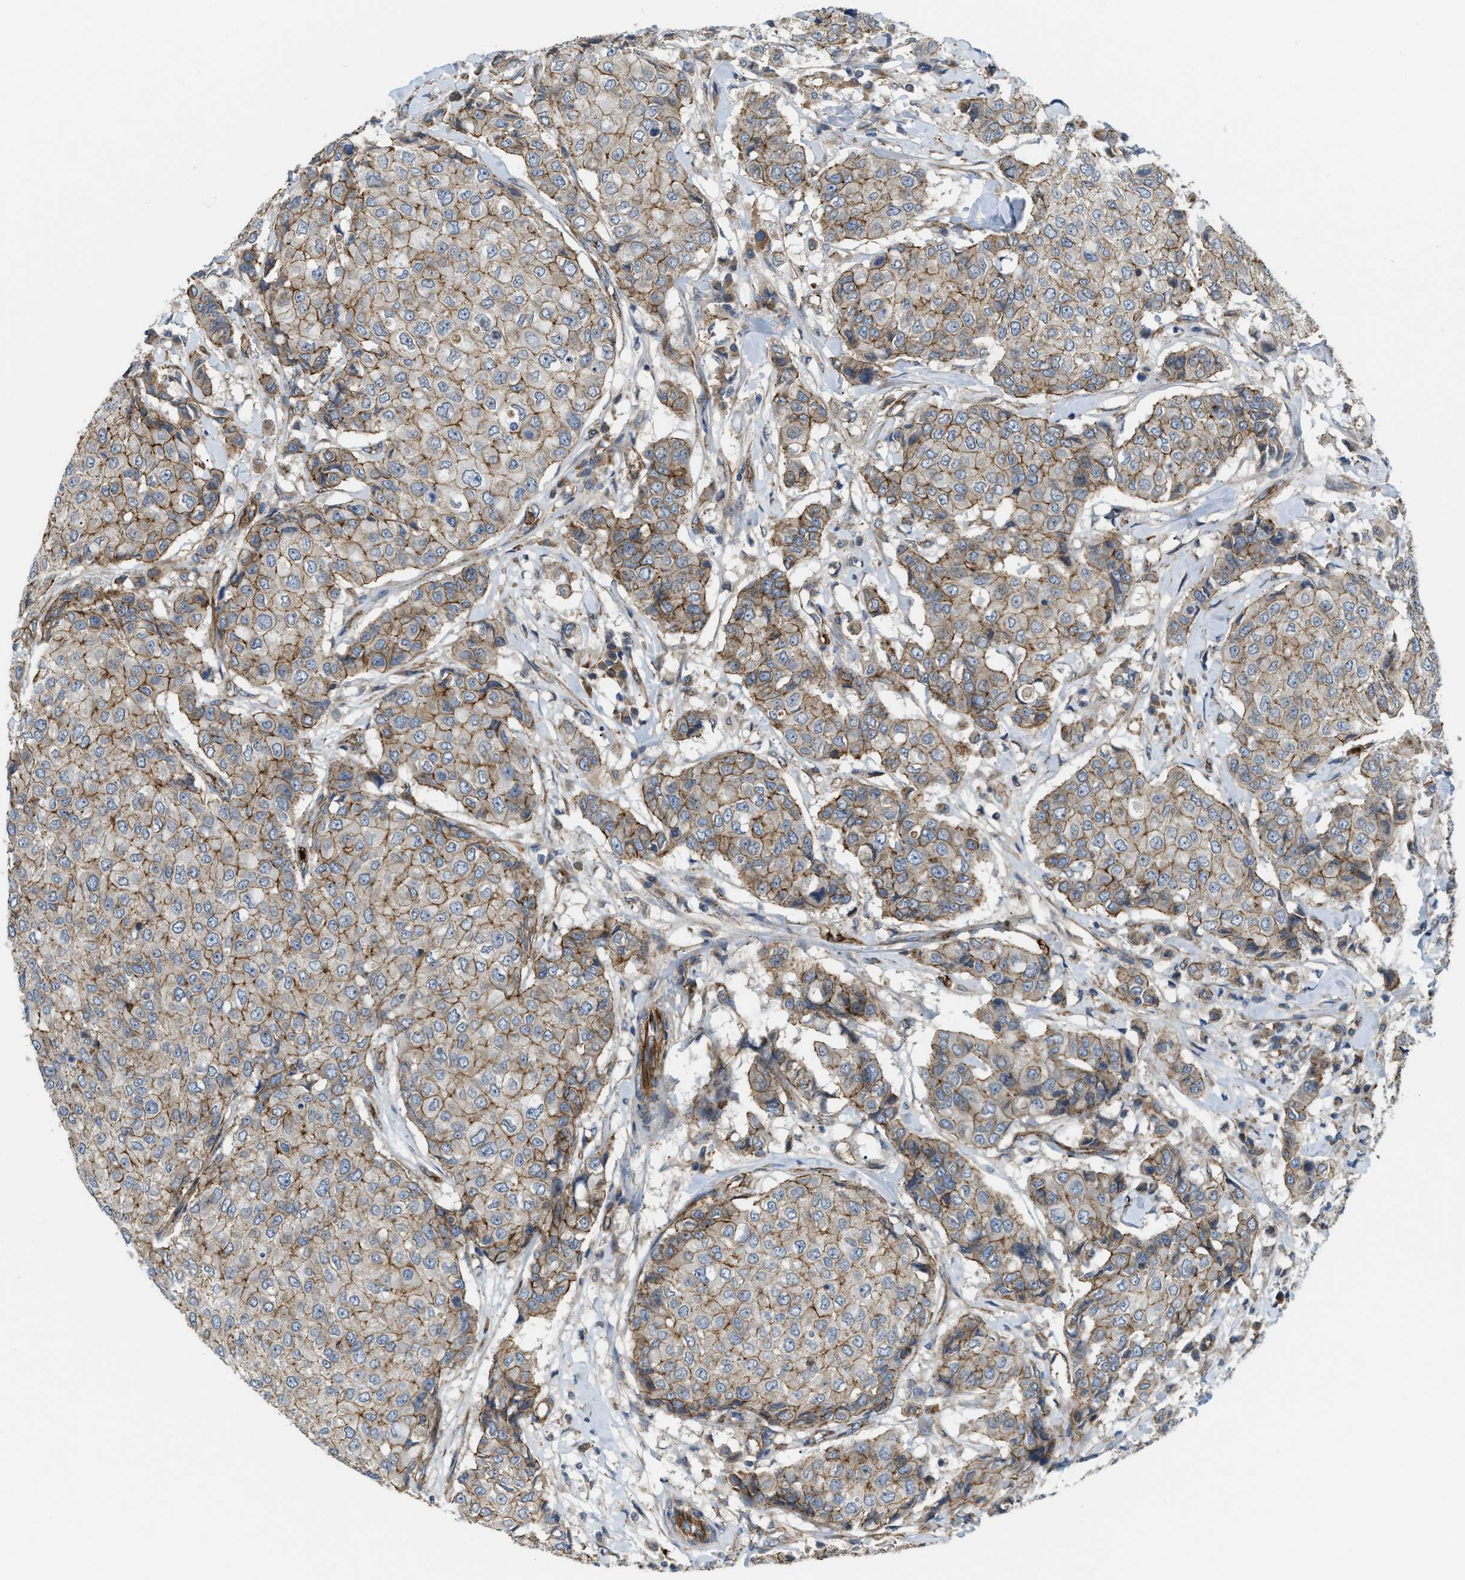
{"staining": {"intensity": "moderate", "quantity": ">75%", "location": "cytoplasmic/membranous"}, "tissue": "breast cancer", "cell_type": "Tumor cells", "image_type": "cancer", "snomed": [{"axis": "morphology", "description": "Duct carcinoma"}, {"axis": "topography", "description": "Breast"}], "caption": "Protein expression analysis of human breast cancer reveals moderate cytoplasmic/membranous expression in about >75% of tumor cells.", "gene": "ERC1", "patient": {"sex": "female", "age": 27}}